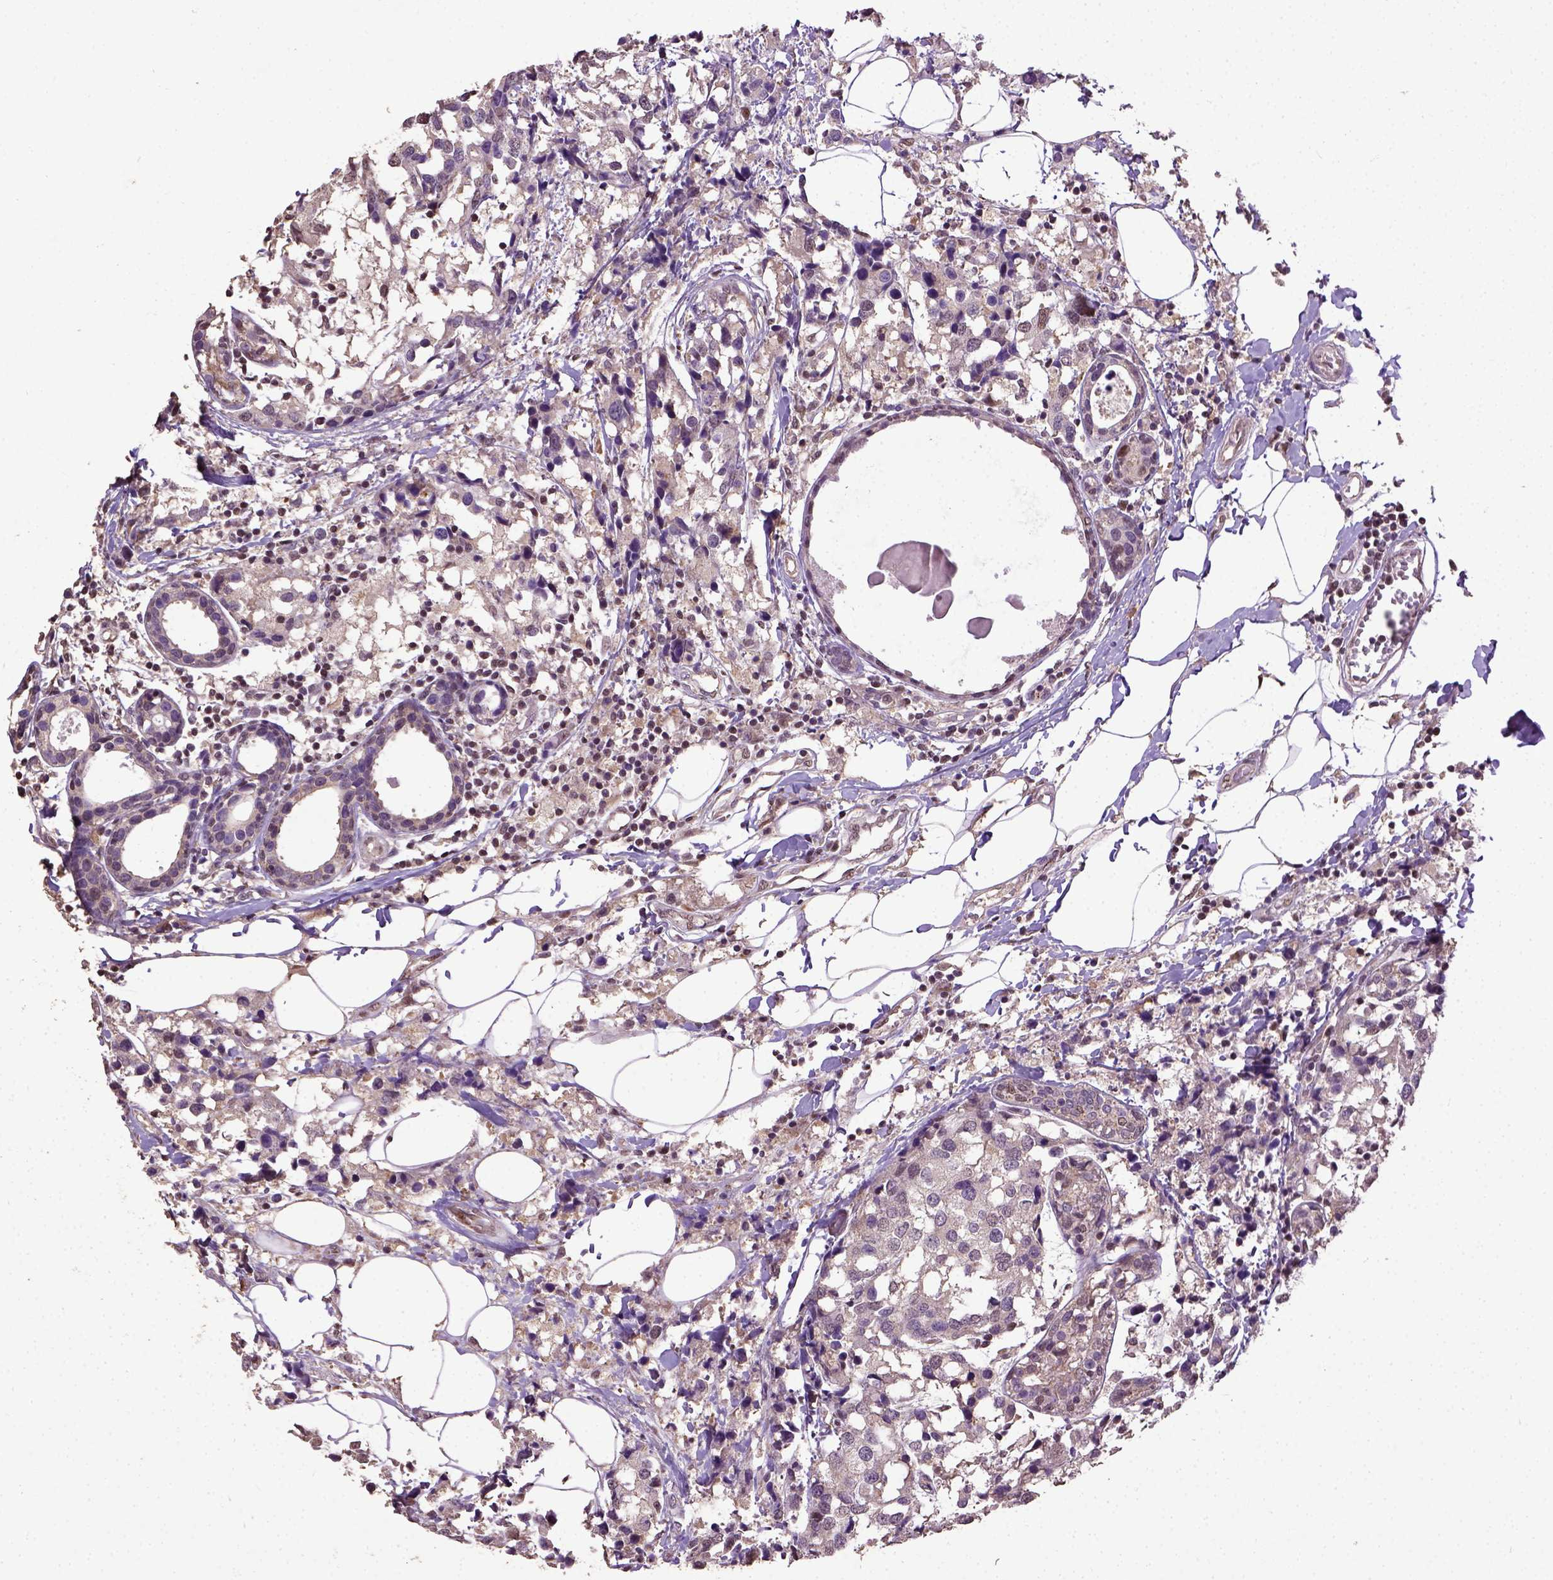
{"staining": {"intensity": "weak", "quantity": "25%-75%", "location": "nuclear"}, "tissue": "breast cancer", "cell_type": "Tumor cells", "image_type": "cancer", "snomed": [{"axis": "morphology", "description": "Lobular carcinoma"}, {"axis": "topography", "description": "Breast"}], "caption": "Lobular carcinoma (breast) was stained to show a protein in brown. There is low levels of weak nuclear positivity in about 25%-75% of tumor cells. The protein of interest is shown in brown color, while the nuclei are stained blue.", "gene": "UBA3", "patient": {"sex": "female", "age": 59}}